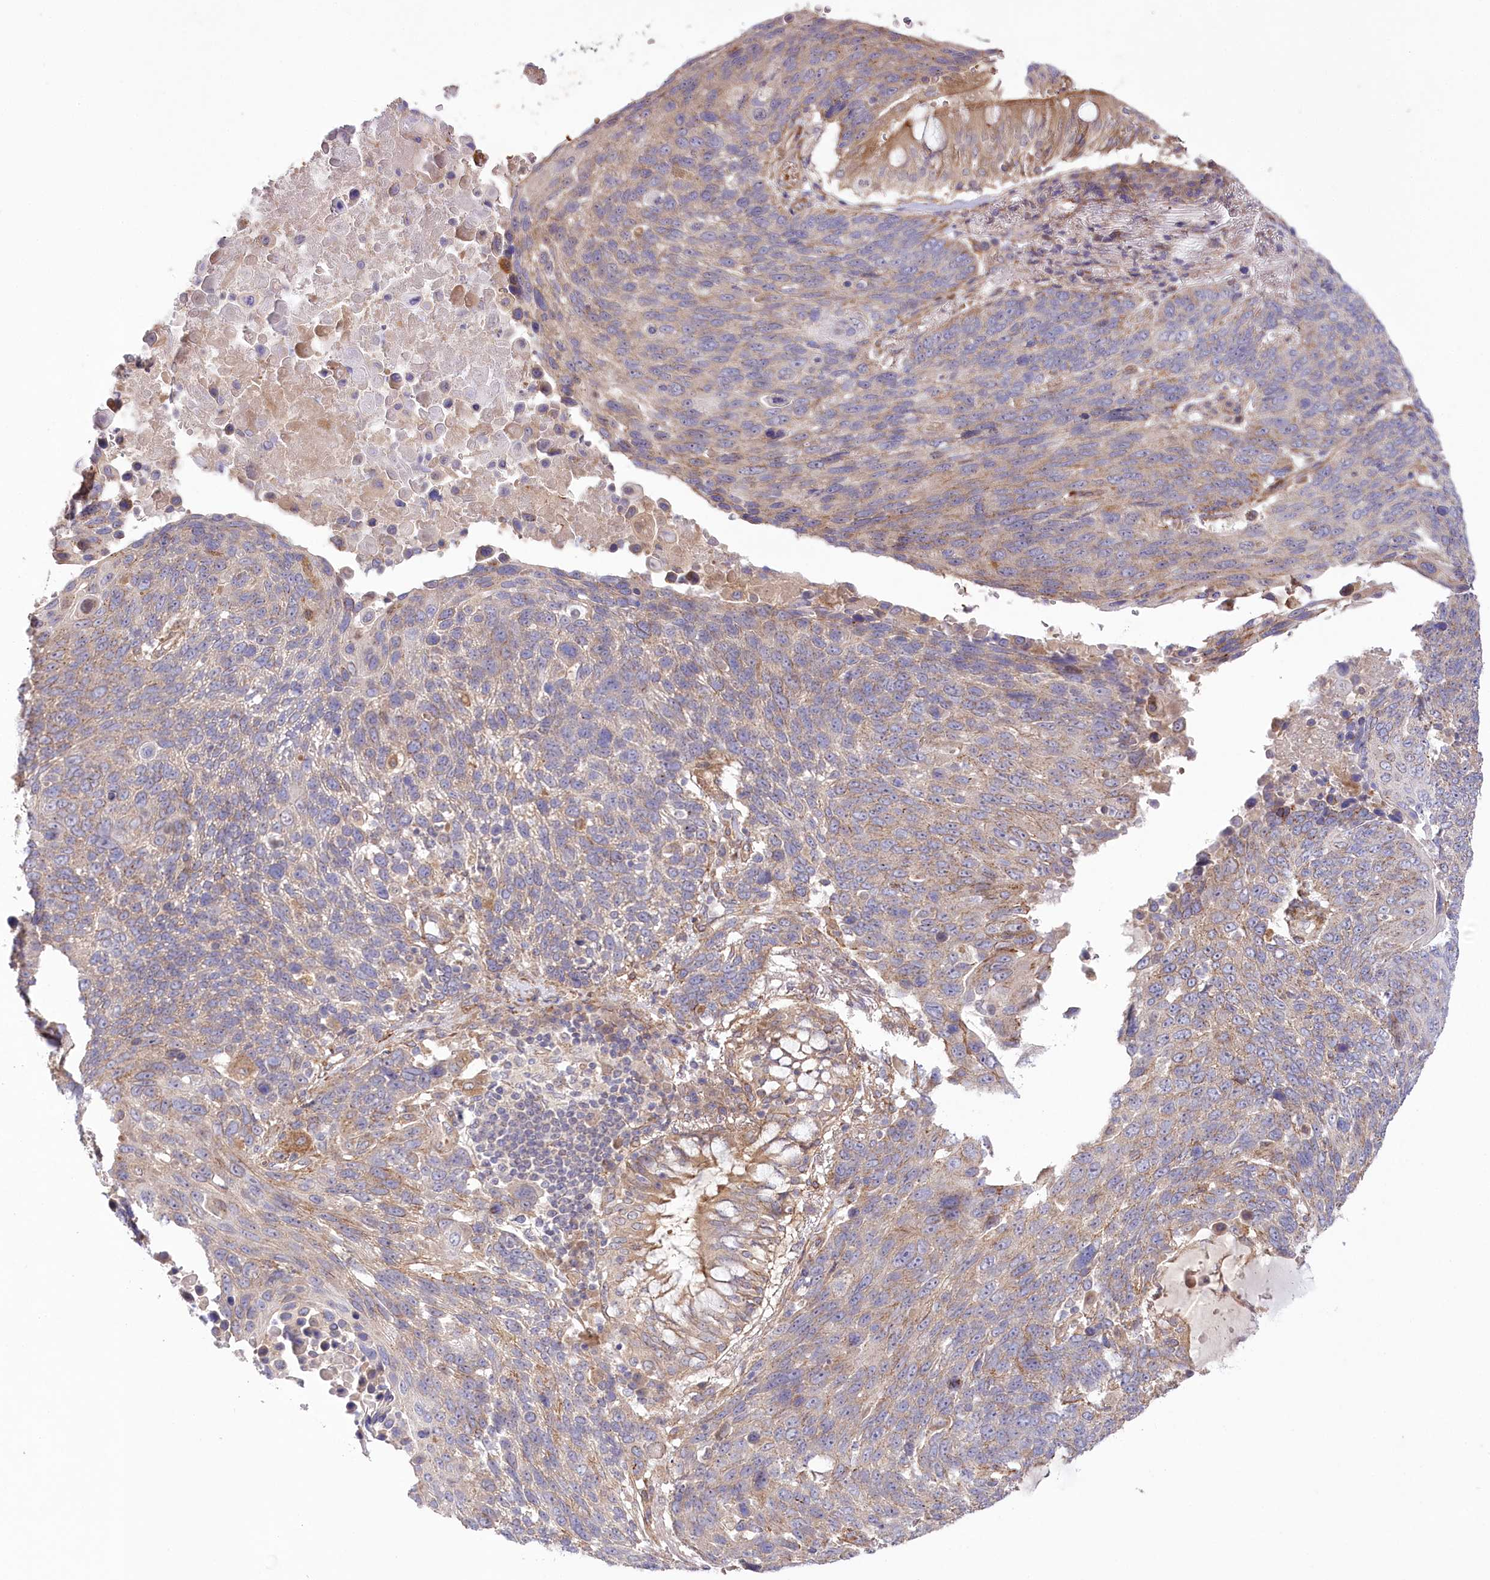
{"staining": {"intensity": "weak", "quantity": "<25%", "location": "cytoplasmic/membranous"}, "tissue": "lung cancer", "cell_type": "Tumor cells", "image_type": "cancer", "snomed": [{"axis": "morphology", "description": "Squamous cell carcinoma, NOS"}, {"axis": "topography", "description": "Lung"}], "caption": "Immunohistochemistry photomicrograph of lung cancer stained for a protein (brown), which displays no staining in tumor cells.", "gene": "TRUB1", "patient": {"sex": "male", "age": 66}}